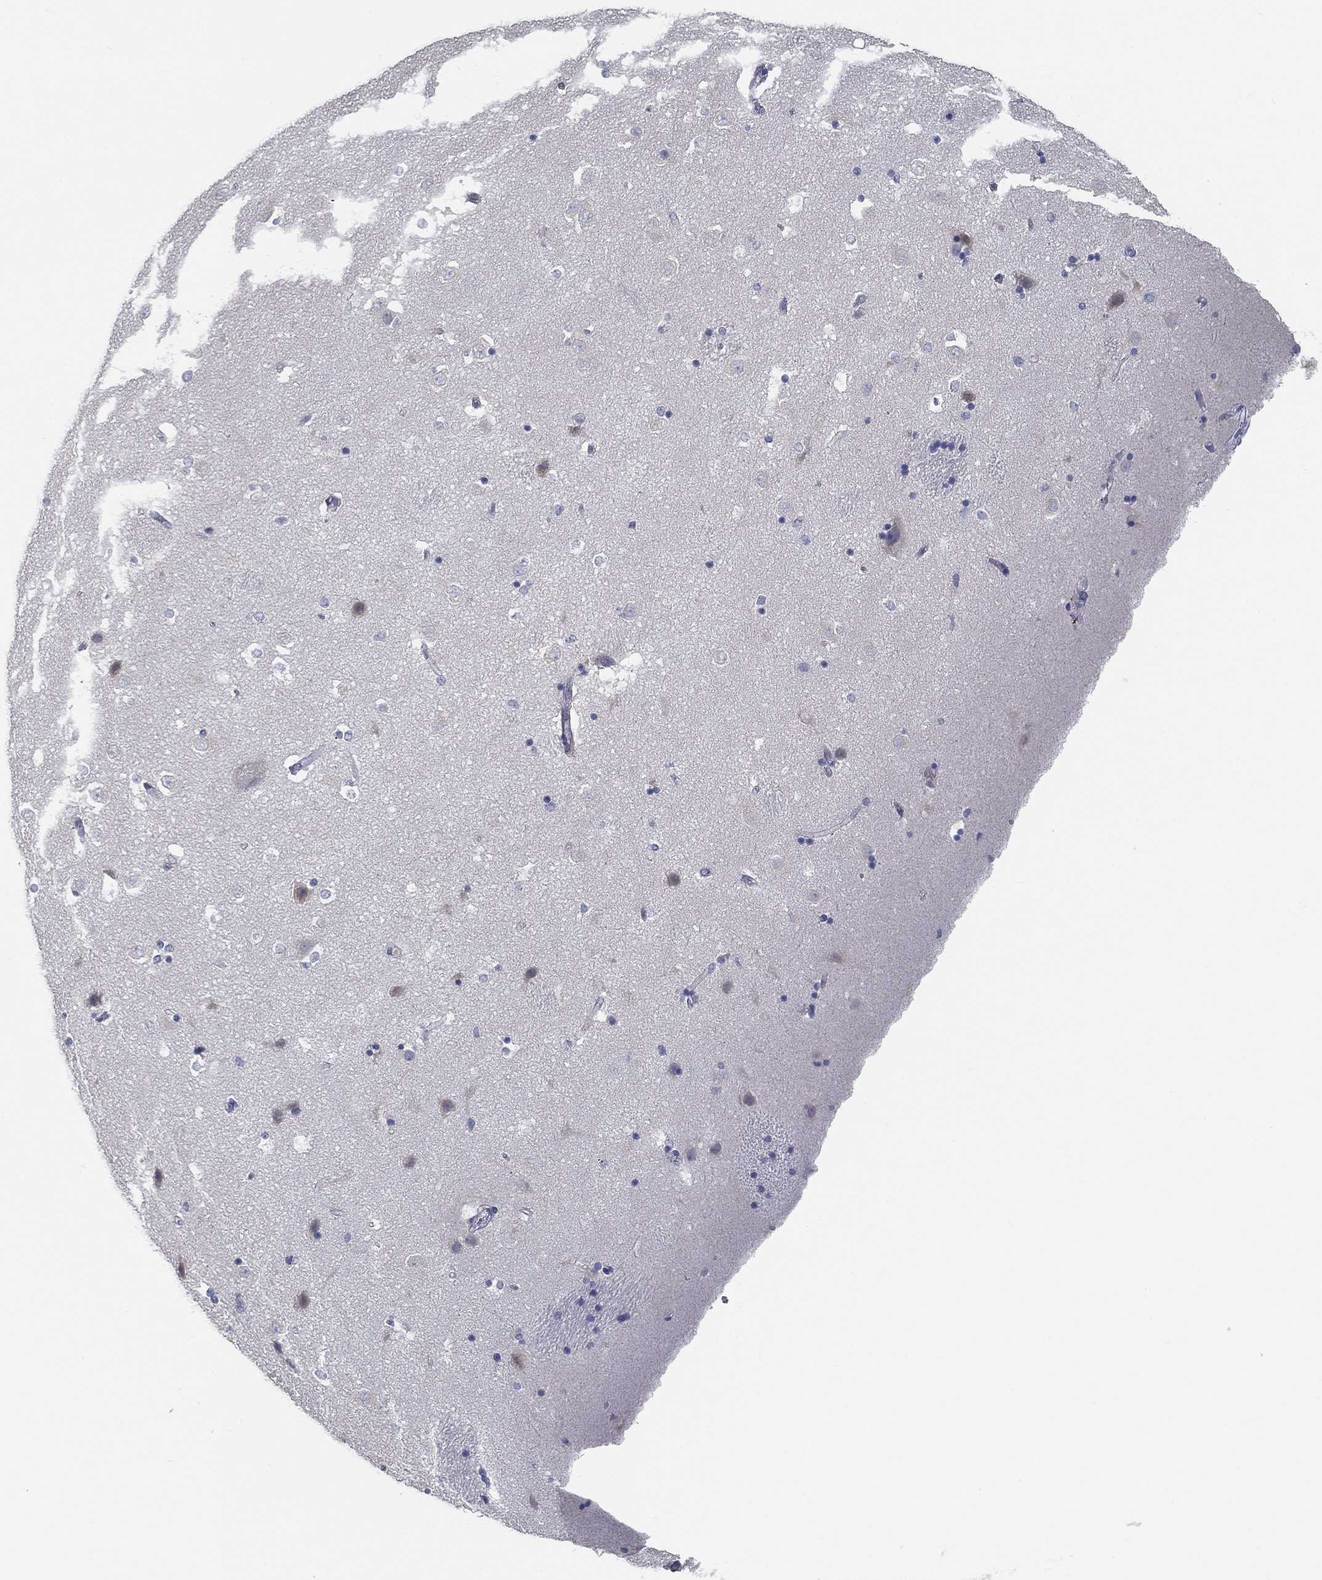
{"staining": {"intensity": "negative", "quantity": "none", "location": "none"}, "tissue": "caudate", "cell_type": "Glial cells", "image_type": "normal", "snomed": [{"axis": "morphology", "description": "Normal tissue, NOS"}, {"axis": "topography", "description": "Lateral ventricle wall"}], "caption": "Immunohistochemistry (IHC) image of unremarkable caudate: human caudate stained with DAB (3,3'-diaminobenzidine) reveals no significant protein expression in glial cells. Nuclei are stained in blue.", "gene": "STS", "patient": {"sex": "male", "age": 51}}